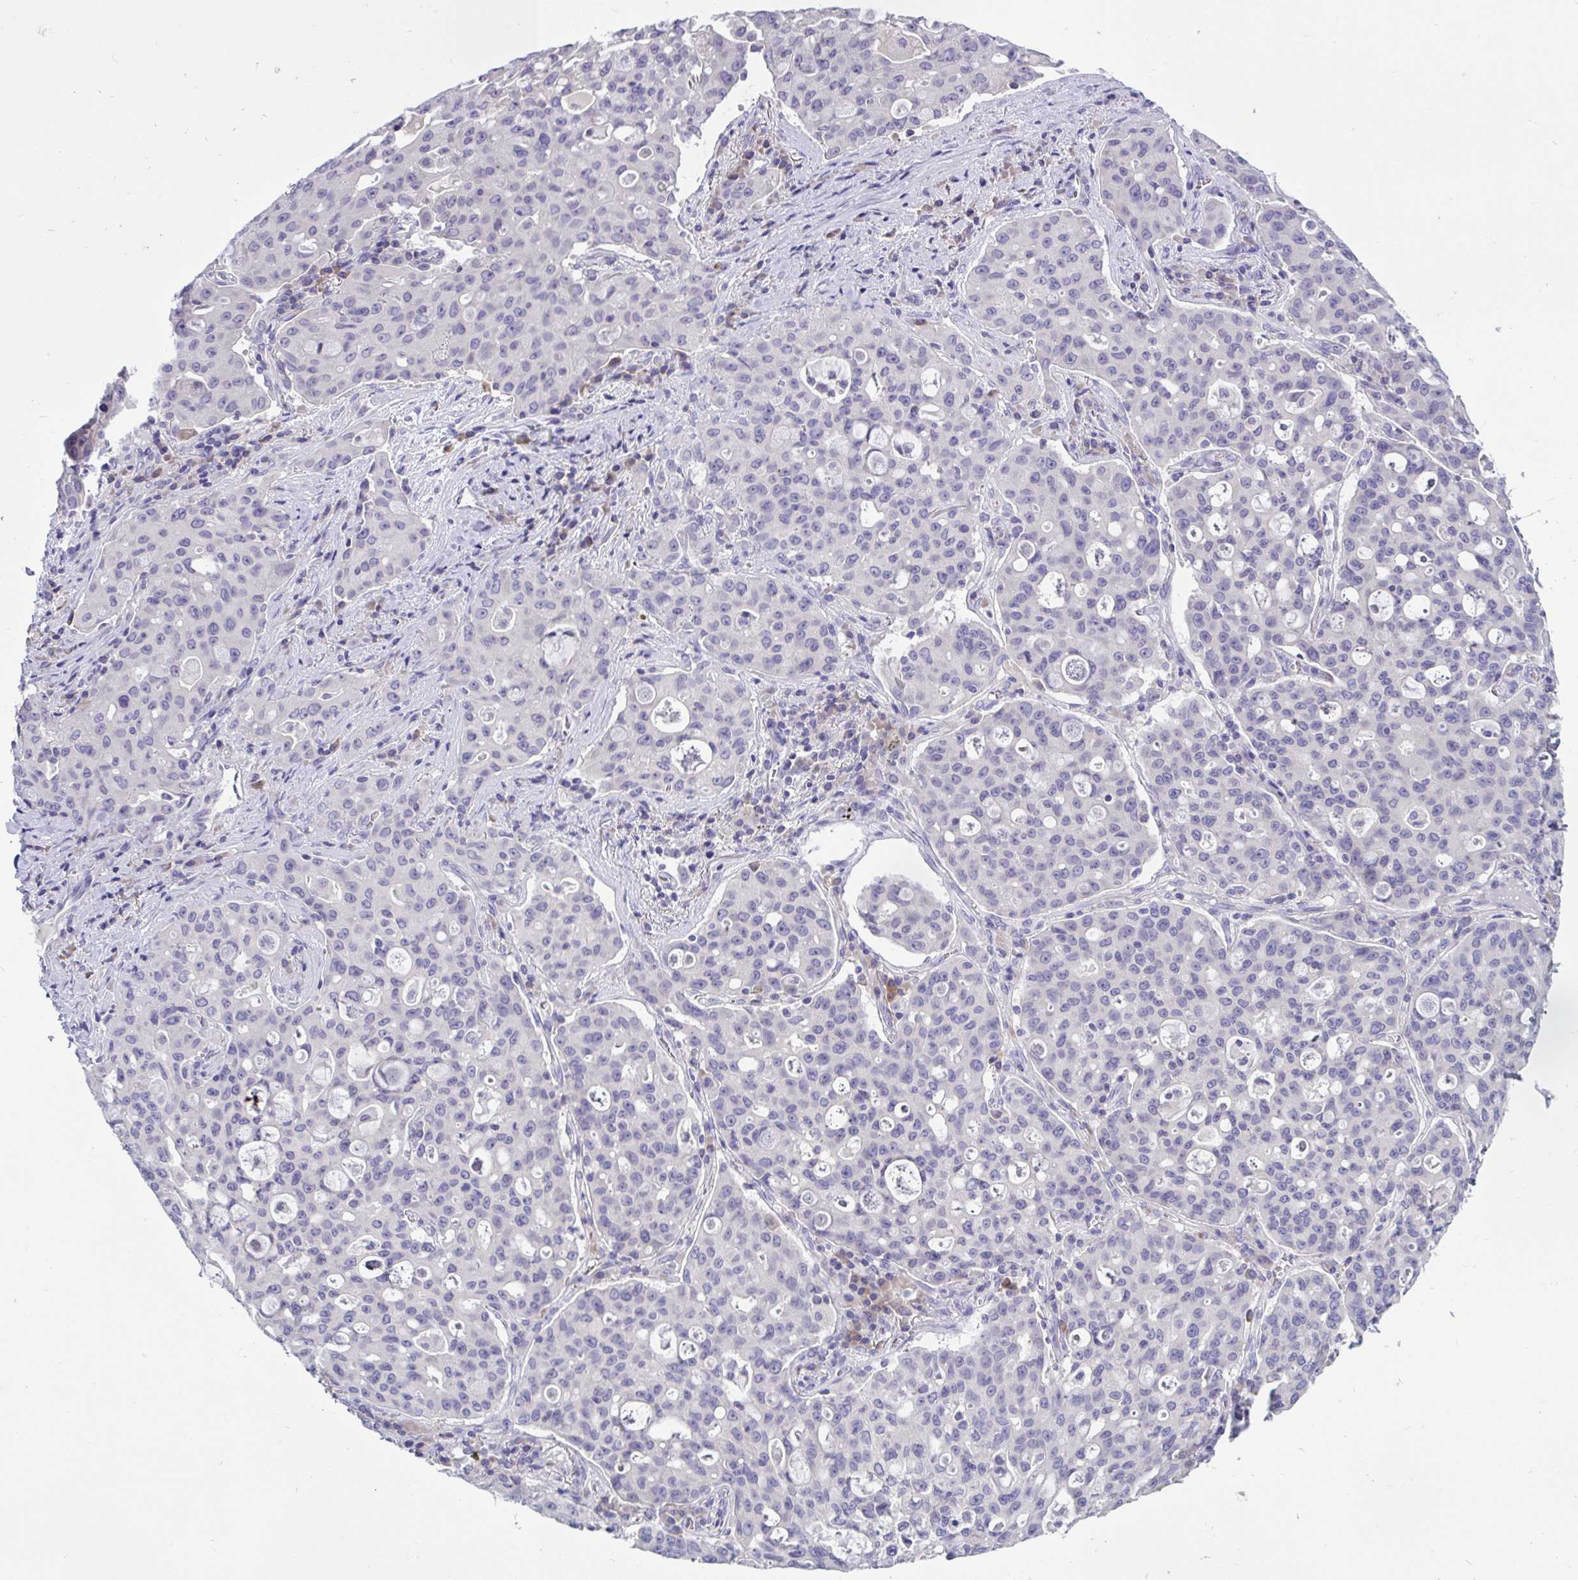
{"staining": {"intensity": "negative", "quantity": "none", "location": "none"}, "tissue": "lung cancer", "cell_type": "Tumor cells", "image_type": "cancer", "snomed": [{"axis": "morphology", "description": "Adenocarcinoma, NOS"}, {"axis": "topography", "description": "Lung"}], "caption": "The photomicrograph reveals no staining of tumor cells in lung cancer (adenocarcinoma). Brightfield microscopy of immunohistochemistry stained with DAB (3,3'-diaminobenzidine) (brown) and hematoxylin (blue), captured at high magnification.", "gene": "TMEM41A", "patient": {"sex": "female", "age": 44}}